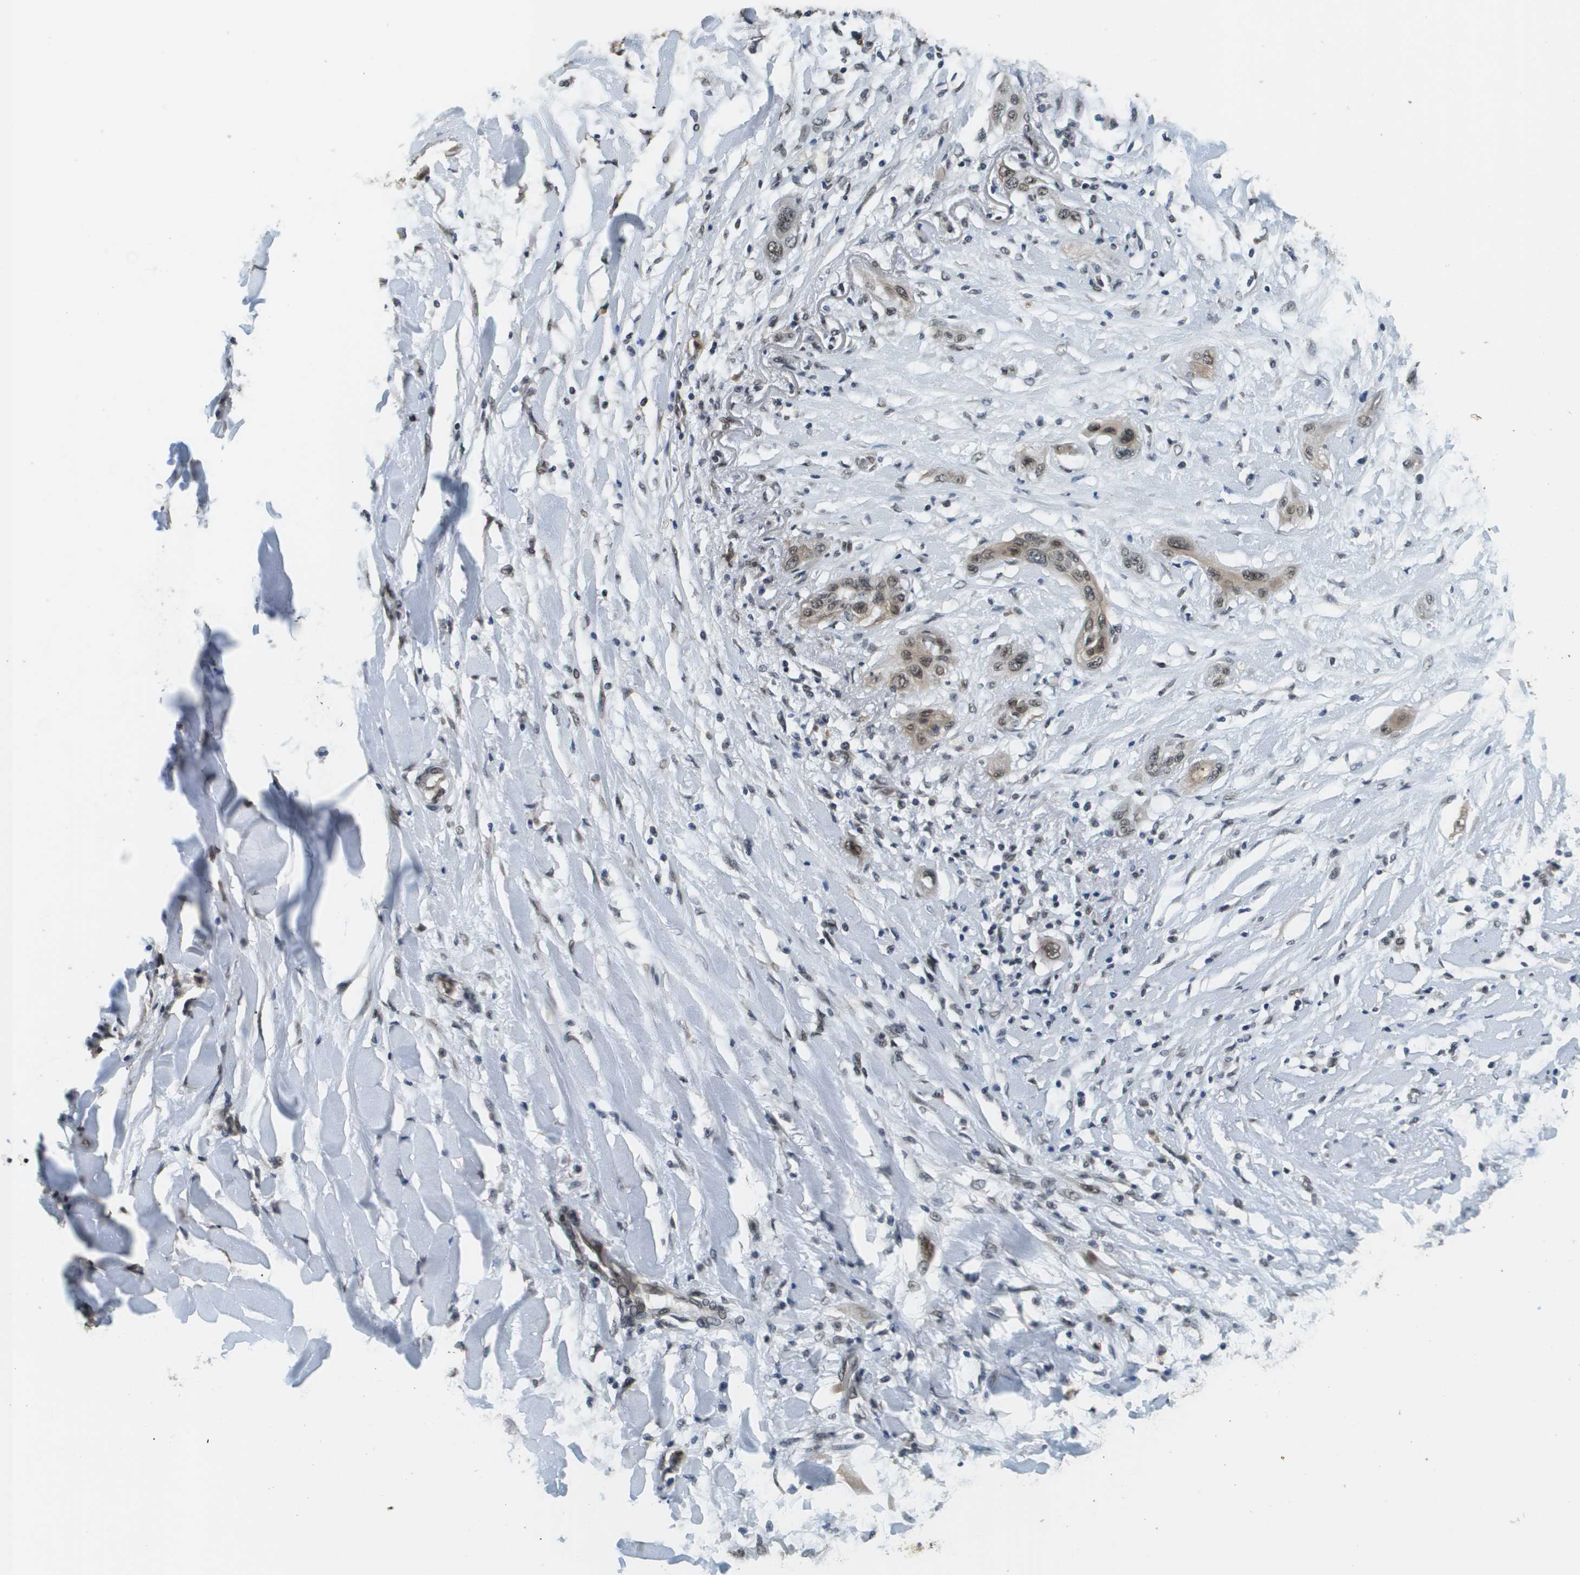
{"staining": {"intensity": "moderate", "quantity": ">75%", "location": "cytoplasmic/membranous,nuclear"}, "tissue": "lung cancer", "cell_type": "Tumor cells", "image_type": "cancer", "snomed": [{"axis": "morphology", "description": "Squamous cell carcinoma, NOS"}, {"axis": "topography", "description": "Lung"}], "caption": "This is a histology image of immunohistochemistry (IHC) staining of lung cancer (squamous cell carcinoma), which shows moderate expression in the cytoplasmic/membranous and nuclear of tumor cells.", "gene": "FANCC", "patient": {"sex": "female", "age": 47}}